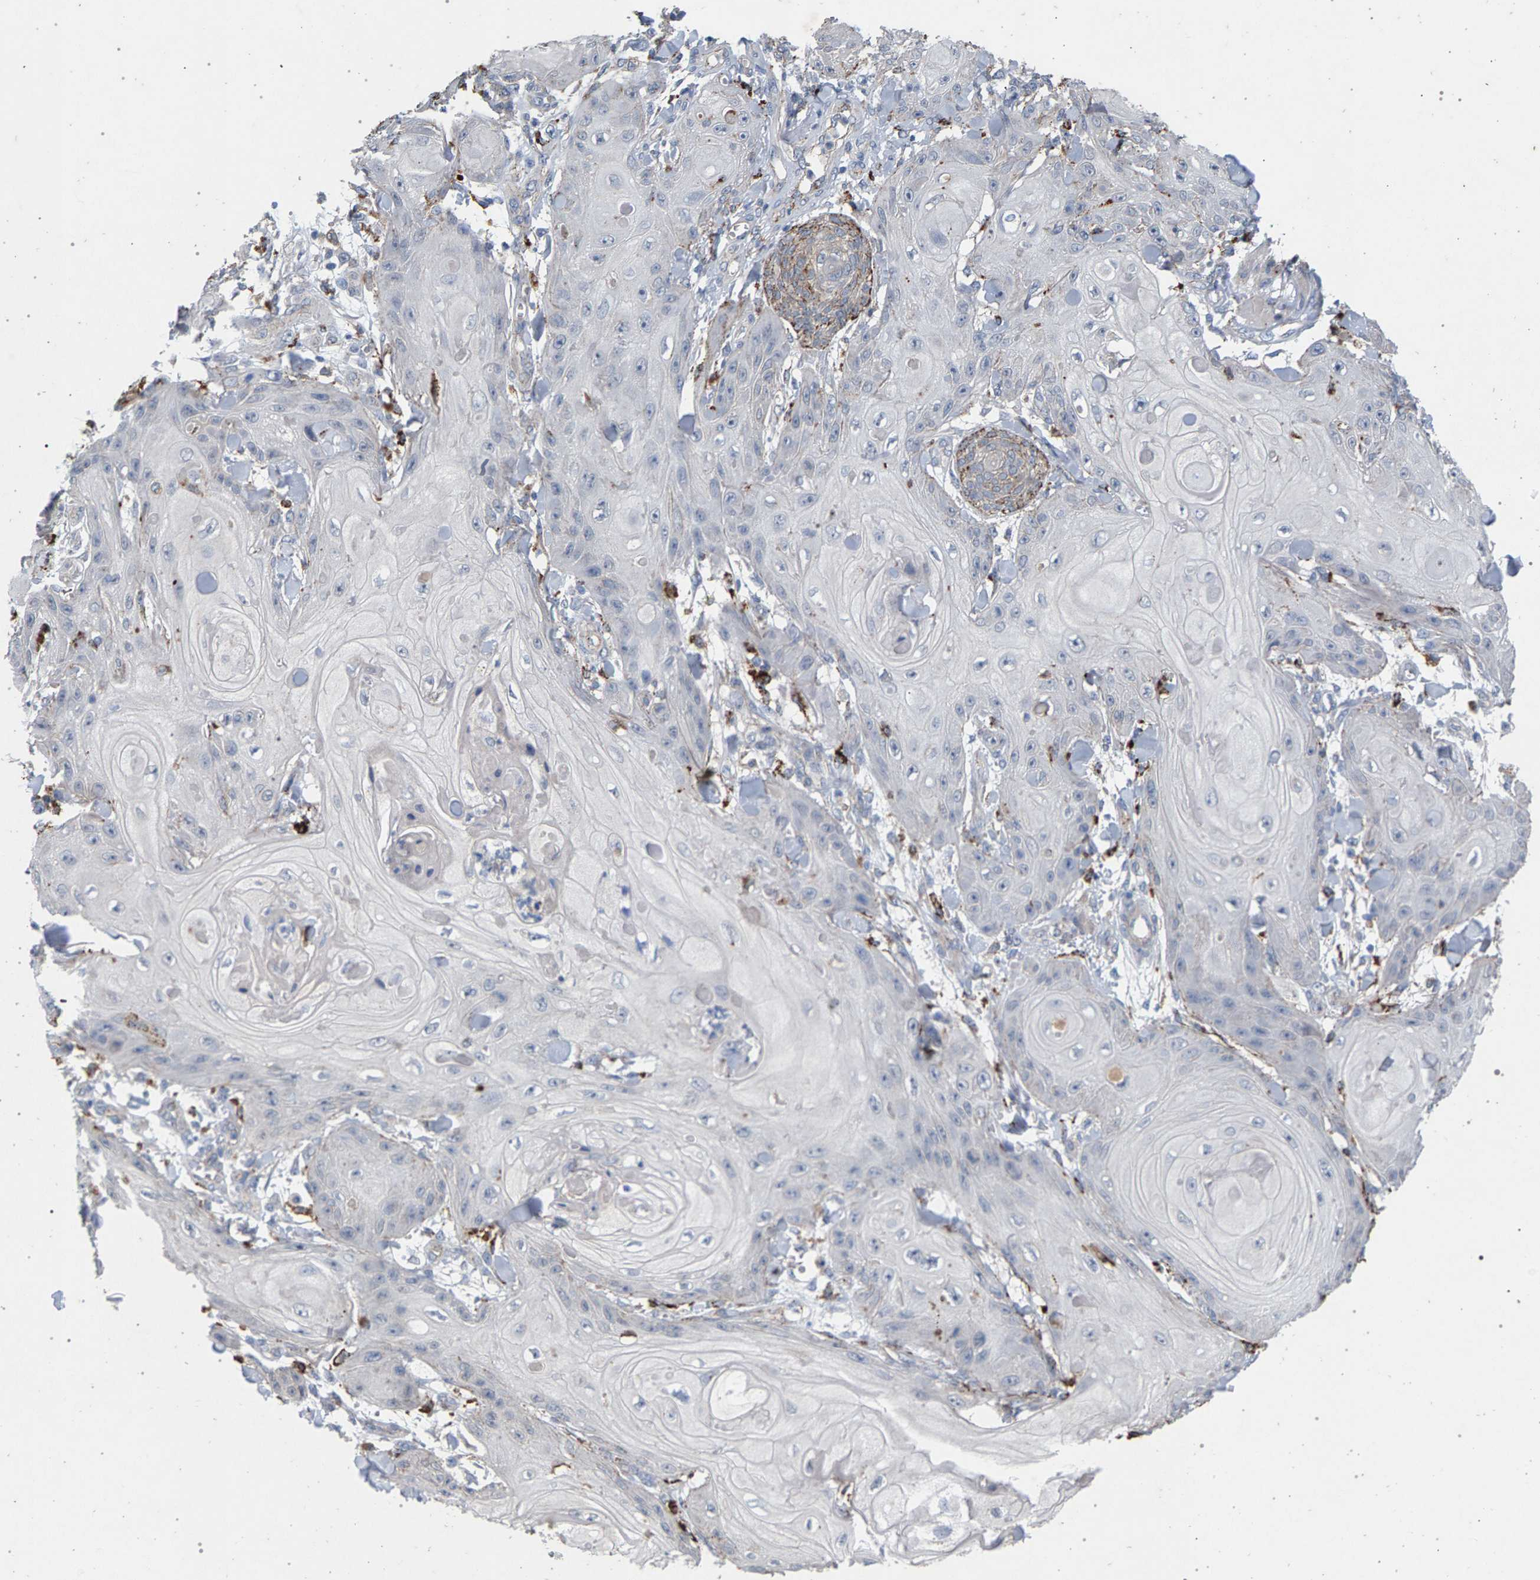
{"staining": {"intensity": "negative", "quantity": "none", "location": "none"}, "tissue": "skin cancer", "cell_type": "Tumor cells", "image_type": "cancer", "snomed": [{"axis": "morphology", "description": "Squamous cell carcinoma, NOS"}, {"axis": "topography", "description": "Skin"}], "caption": "Tumor cells show no significant staining in skin cancer (squamous cell carcinoma). (Stains: DAB IHC with hematoxylin counter stain, Microscopy: brightfield microscopy at high magnification).", "gene": "MAMDC2", "patient": {"sex": "male", "age": 74}}